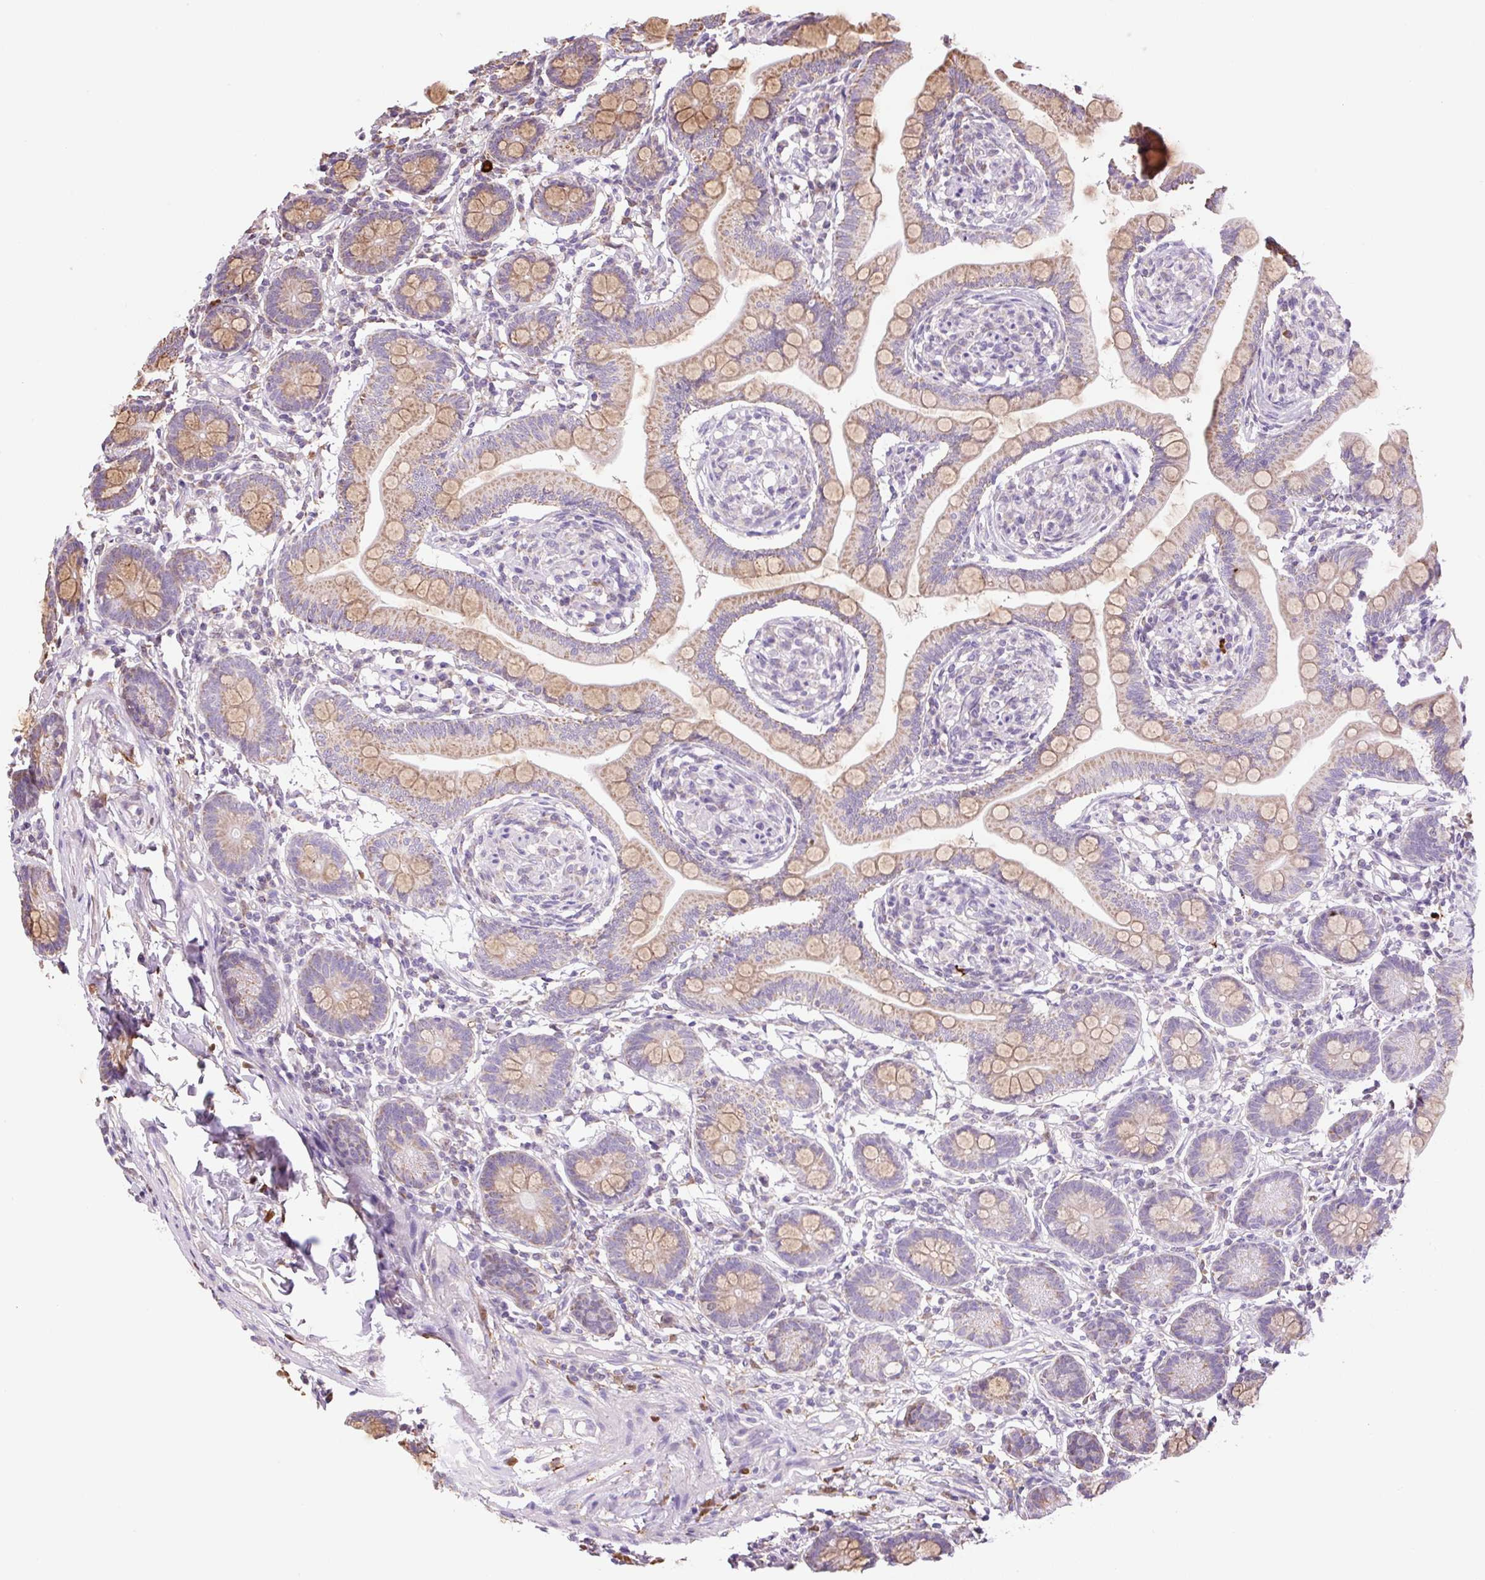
{"staining": {"intensity": "moderate", "quantity": ">75%", "location": "cytoplasmic/membranous"}, "tissue": "small intestine", "cell_type": "Glandular cells", "image_type": "normal", "snomed": [{"axis": "morphology", "description": "Normal tissue, NOS"}, {"axis": "topography", "description": "Small intestine"}], "caption": "Benign small intestine was stained to show a protein in brown. There is medium levels of moderate cytoplasmic/membranous expression in approximately >75% of glandular cells.", "gene": "SGF29", "patient": {"sex": "female", "age": 64}}